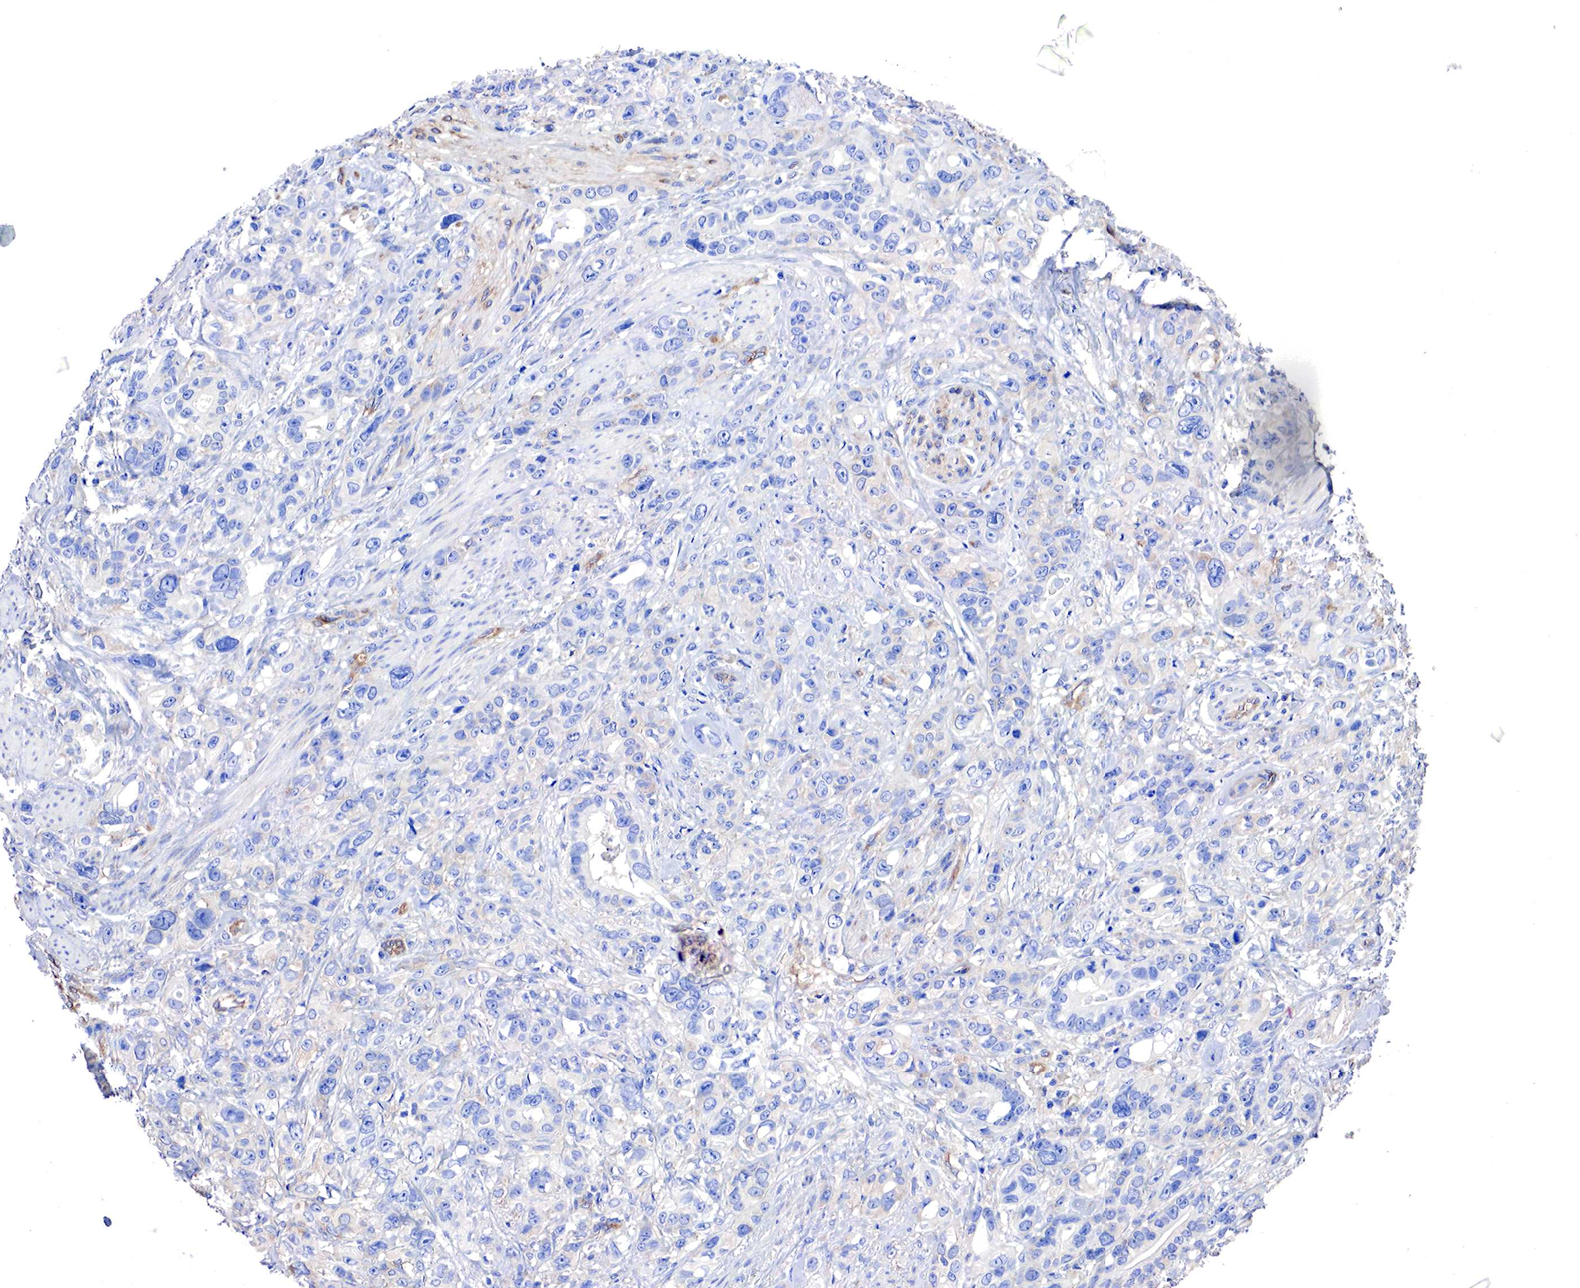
{"staining": {"intensity": "negative", "quantity": "none", "location": "none"}, "tissue": "stomach cancer", "cell_type": "Tumor cells", "image_type": "cancer", "snomed": [{"axis": "morphology", "description": "Adenocarcinoma, NOS"}, {"axis": "topography", "description": "Stomach, upper"}], "caption": "Histopathology image shows no significant protein positivity in tumor cells of stomach cancer.", "gene": "RDX", "patient": {"sex": "male", "age": 47}}